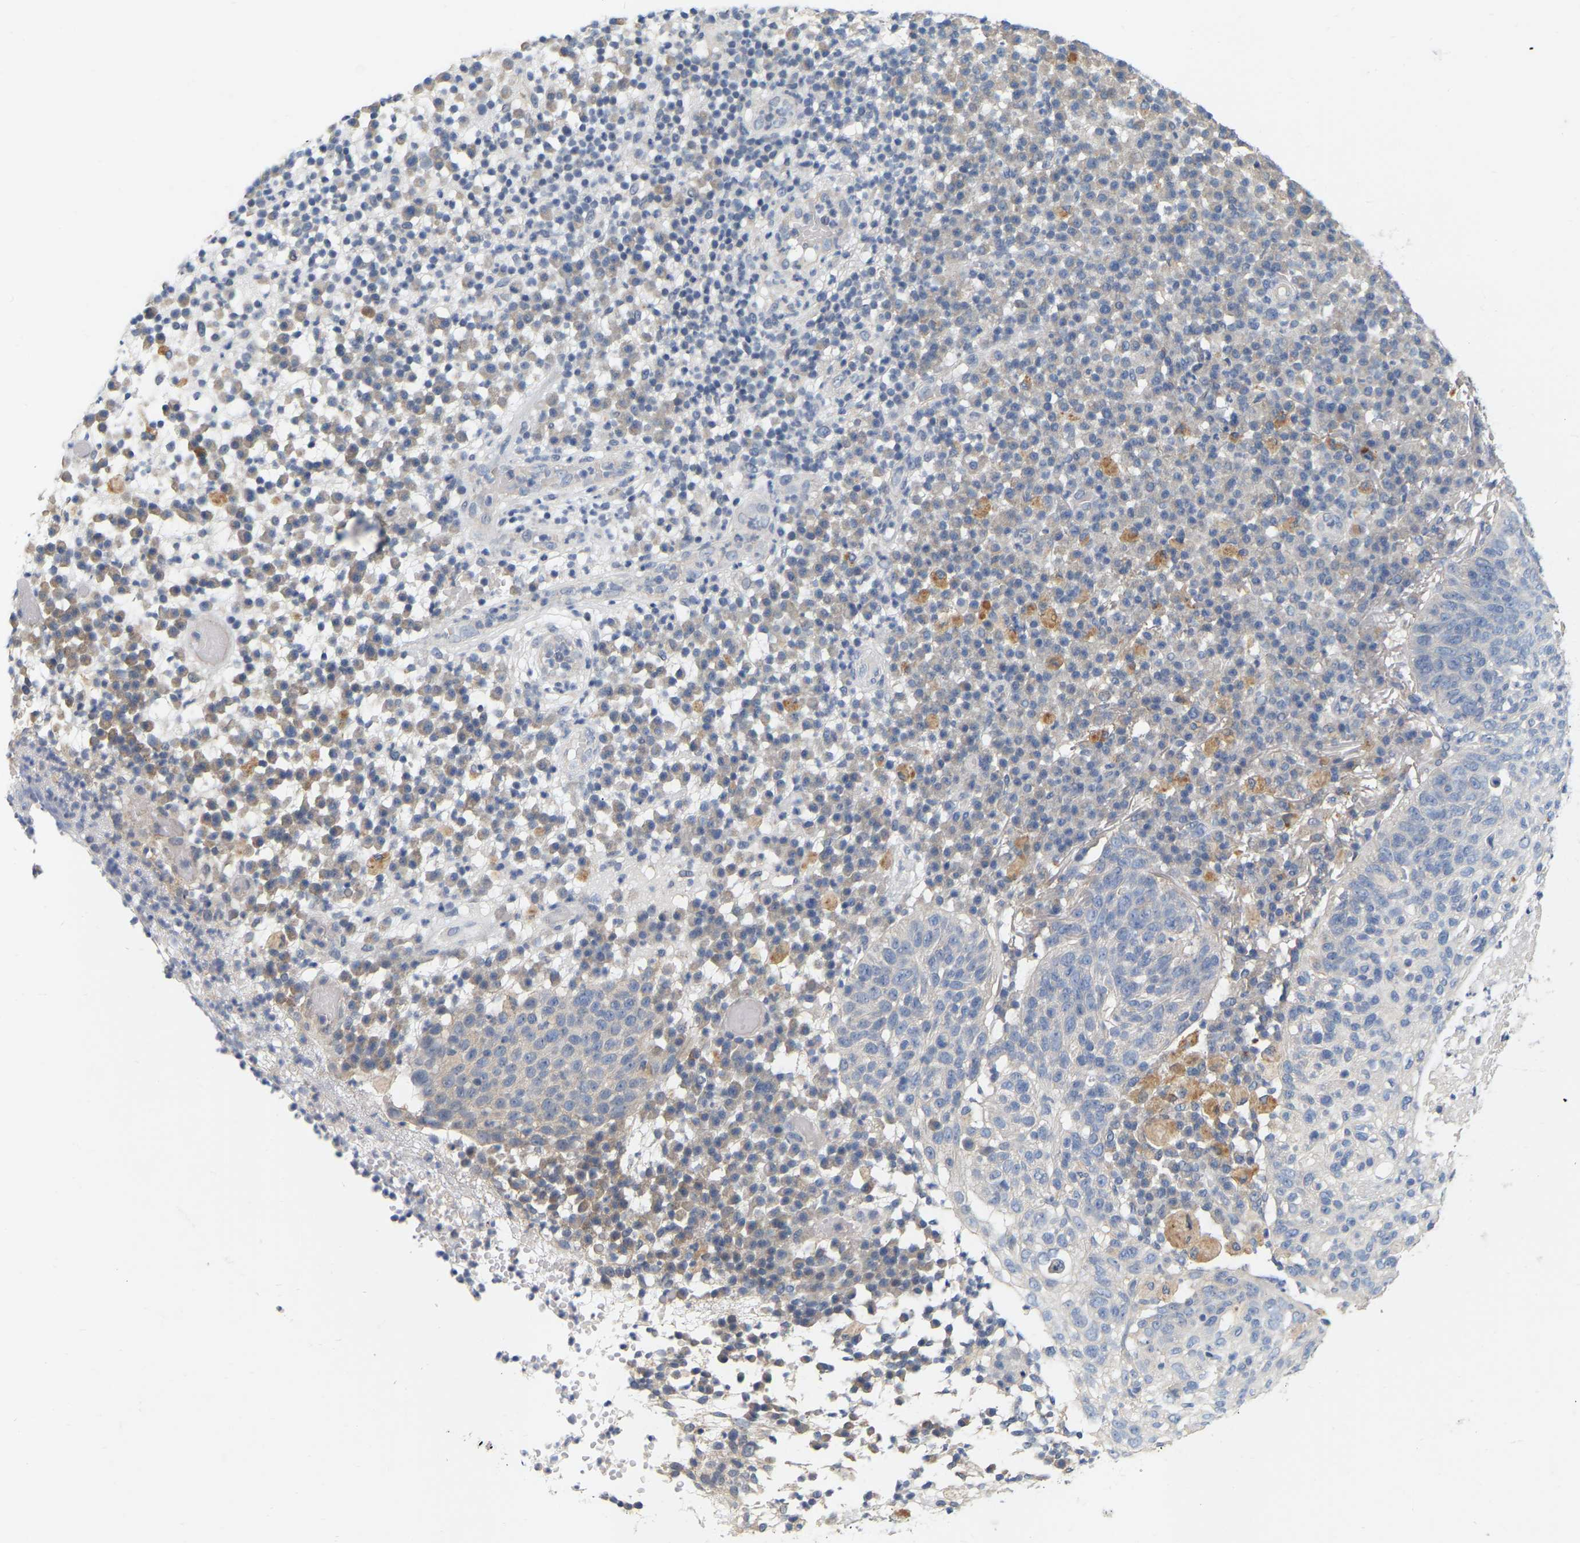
{"staining": {"intensity": "negative", "quantity": "none", "location": "none"}, "tissue": "skin cancer", "cell_type": "Tumor cells", "image_type": "cancer", "snomed": [{"axis": "morphology", "description": "Squamous cell carcinoma in situ, NOS"}, {"axis": "morphology", "description": "Squamous cell carcinoma, NOS"}, {"axis": "topography", "description": "Skin"}], "caption": "An immunohistochemistry histopathology image of skin cancer (squamous cell carcinoma) is shown. There is no staining in tumor cells of skin cancer (squamous cell carcinoma). (Stains: DAB (3,3'-diaminobenzidine) immunohistochemistry with hematoxylin counter stain, Microscopy: brightfield microscopy at high magnification).", "gene": "WIPI2", "patient": {"sex": "male", "age": 93}}